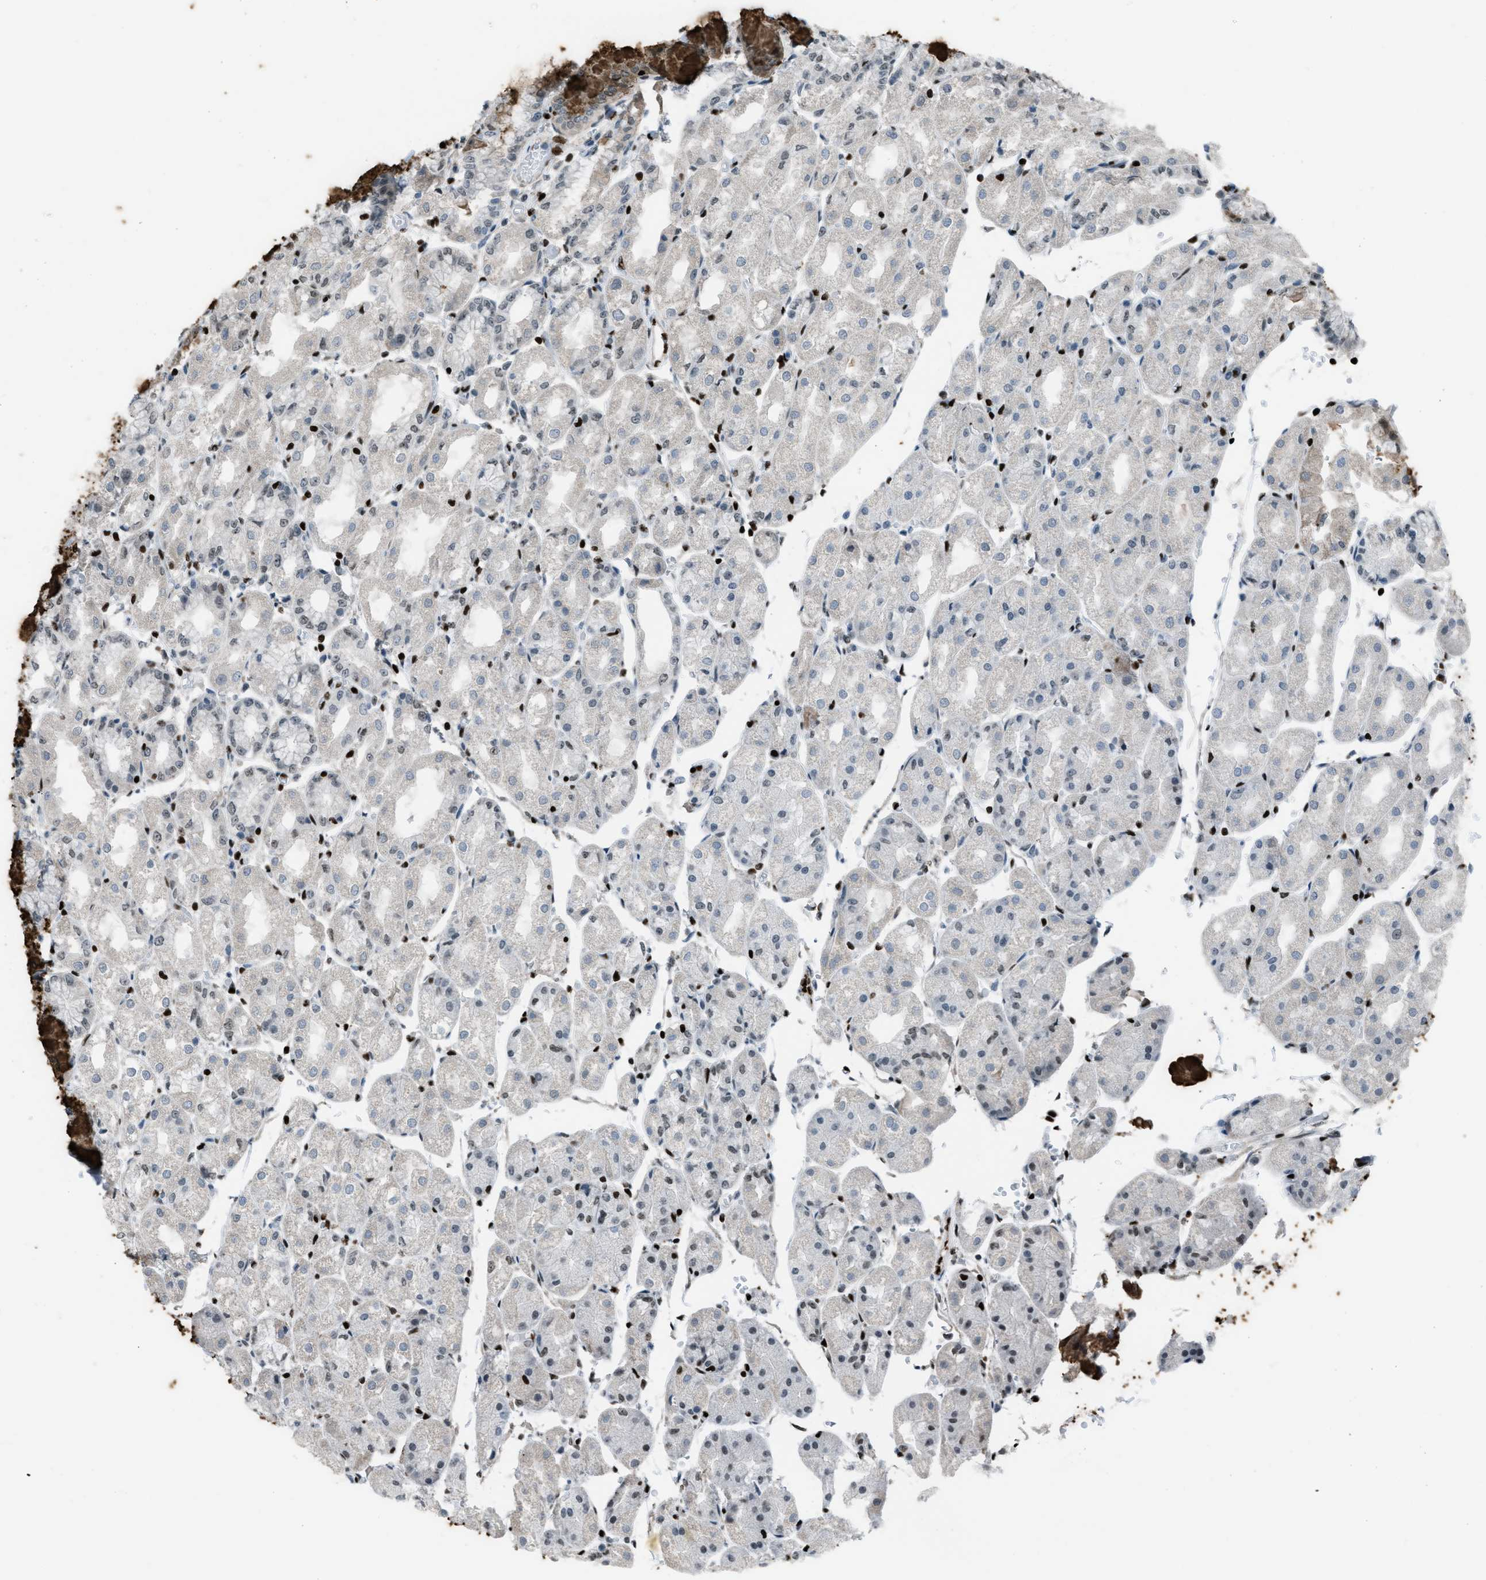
{"staining": {"intensity": "strong", "quantity": "<25%", "location": "cytoplasmic/membranous"}, "tissue": "stomach", "cell_type": "Glandular cells", "image_type": "normal", "snomed": [{"axis": "morphology", "description": "Normal tissue, NOS"}, {"axis": "topography", "description": "Stomach, upper"}], "caption": "Immunohistochemistry (DAB) staining of normal human stomach exhibits strong cytoplasmic/membranous protein staining in approximately <25% of glandular cells.", "gene": "SLFN5", "patient": {"sex": "male", "age": 72}}